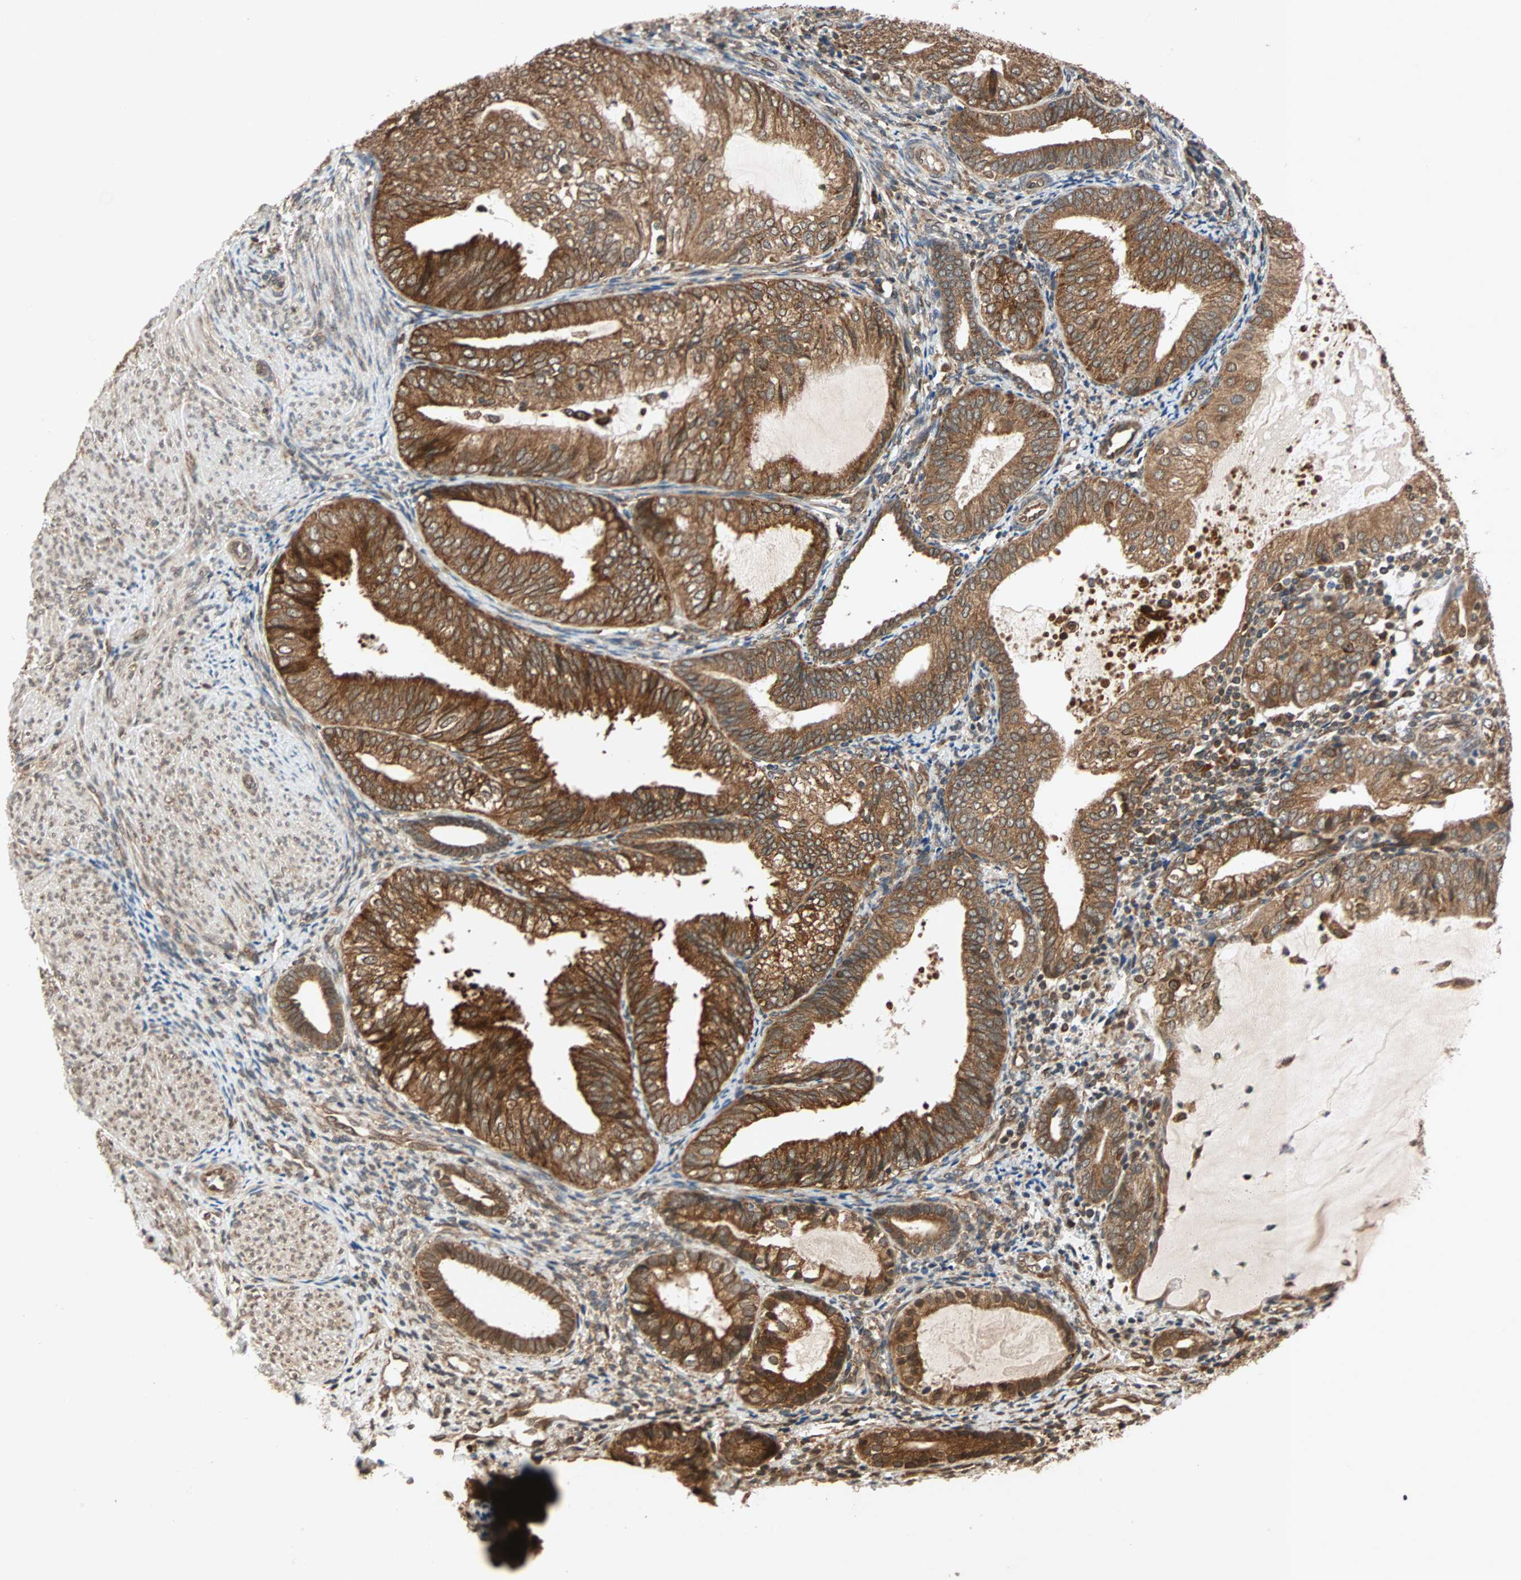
{"staining": {"intensity": "strong", "quantity": ">75%", "location": "cytoplasmic/membranous"}, "tissue": "endometrial cancer", "cell_type": "Tumor cells", "image_type": "cancer", "snomed": [{"axis": "morphology", "description": "Adenocarcinoma, NOS"}, {"axis": "topography", "description": "Endometrium"}], "caption": "The histopathology image exhibits staining of endometrial cancer, revealing strong cytoplasmic/membranous protein expression (brown color) within tumor cells. (Stains: DAB in brown, nuclei in blue, Microscopy: brightfield microscopy at high magnification).", "gene": "AUP1", "patient": {"sex": "female", "age": 81}}